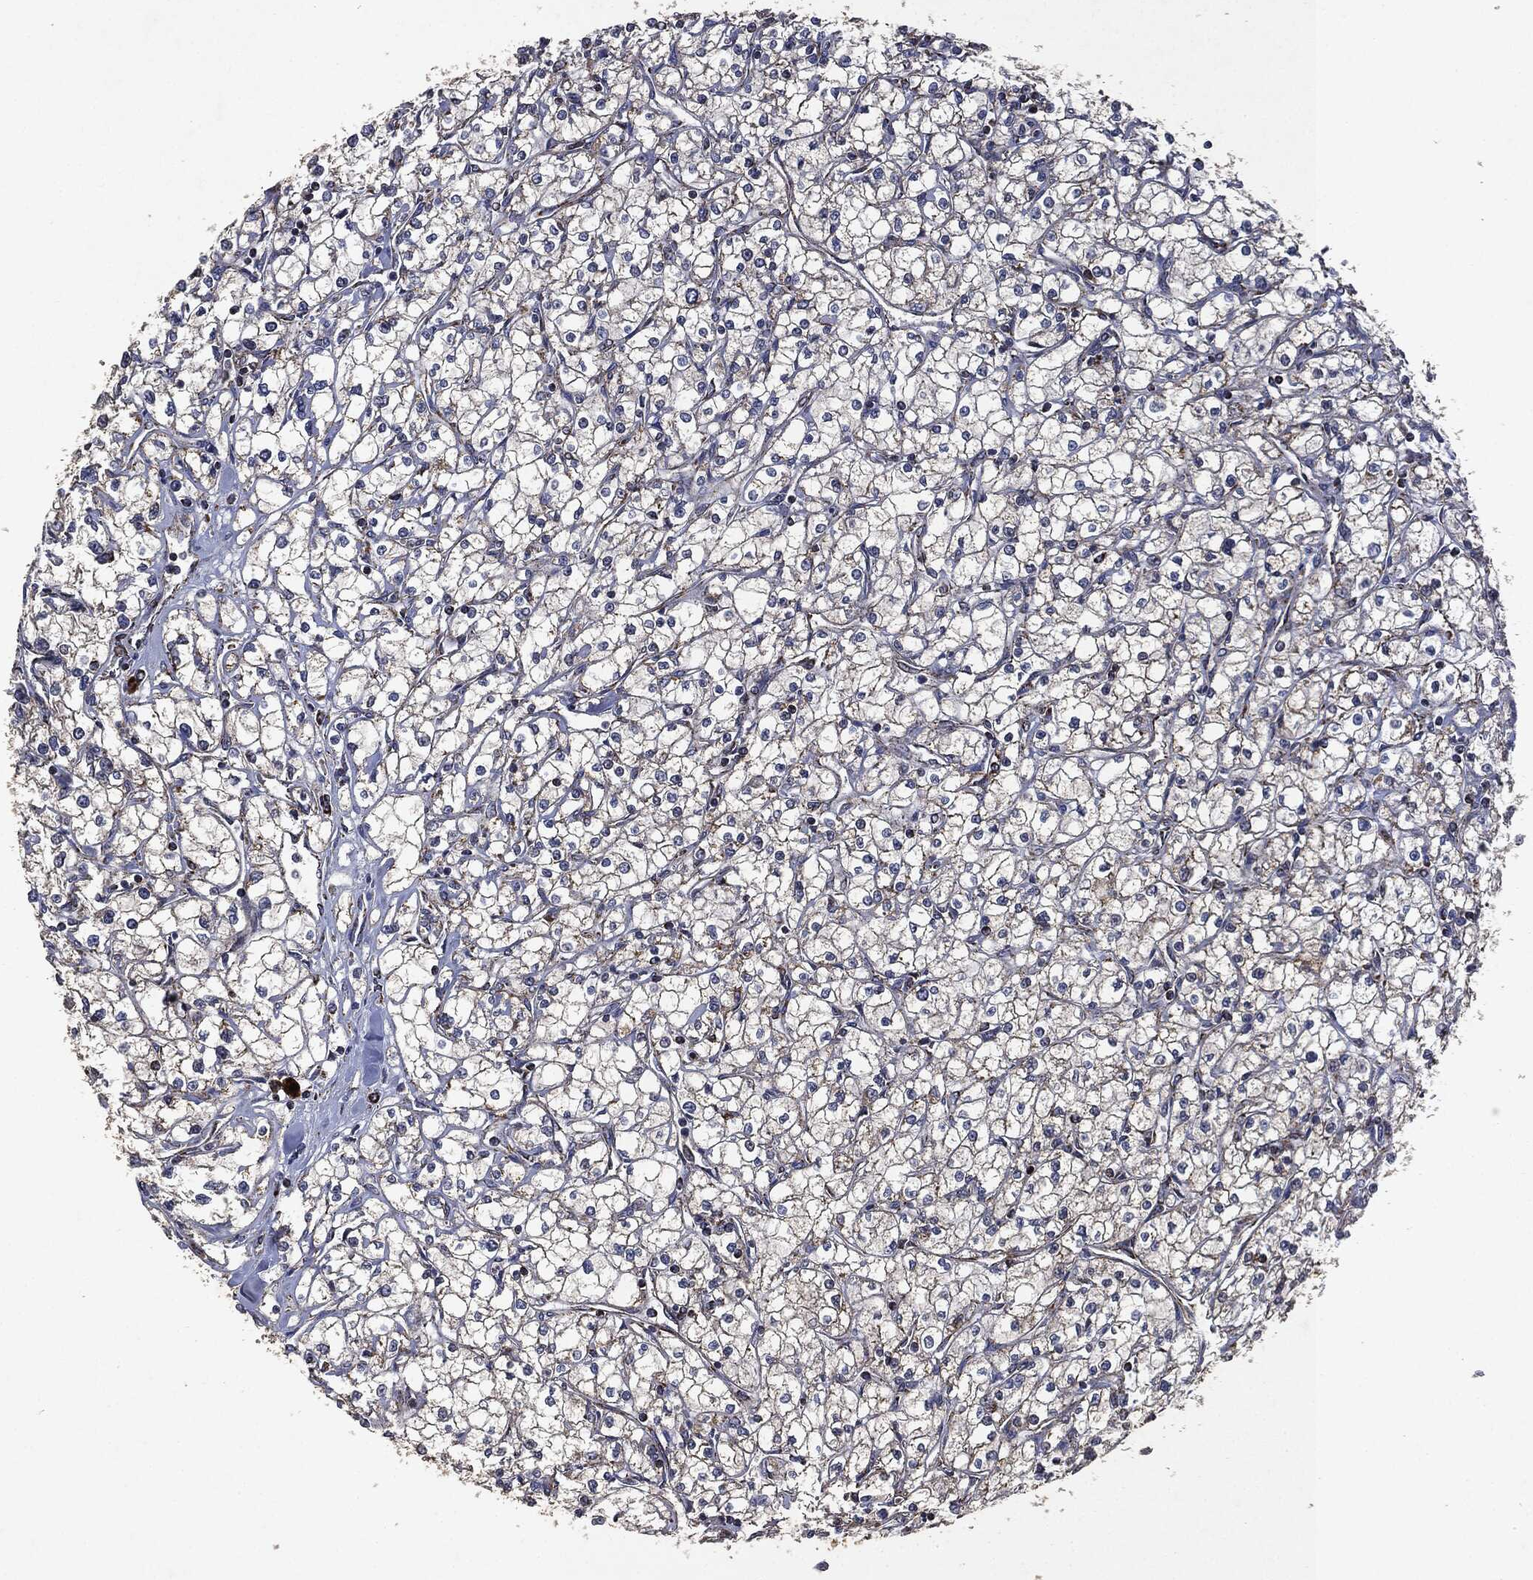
{"staining": {"intensity": "moderate", "quantity": "<25%", "location": "cytoplasmic/membranous"}, "tissue": "renal cancer", "cell_type": "Tumor cells", "image_type": "cancer", "snomed": [{"axis": "morphology", "description": "Adenocarcinoma, NOS"}, {"axis": "topography", "description": "Kidney"}], "caption": "Protein analysis of renal adenocarcinoma tissue reveals moderate cytoplasmic/membranous expression in approximately <25% of tumor cells.", "gene": "RYK", "patient": {"sex": "male", "age": 67}}